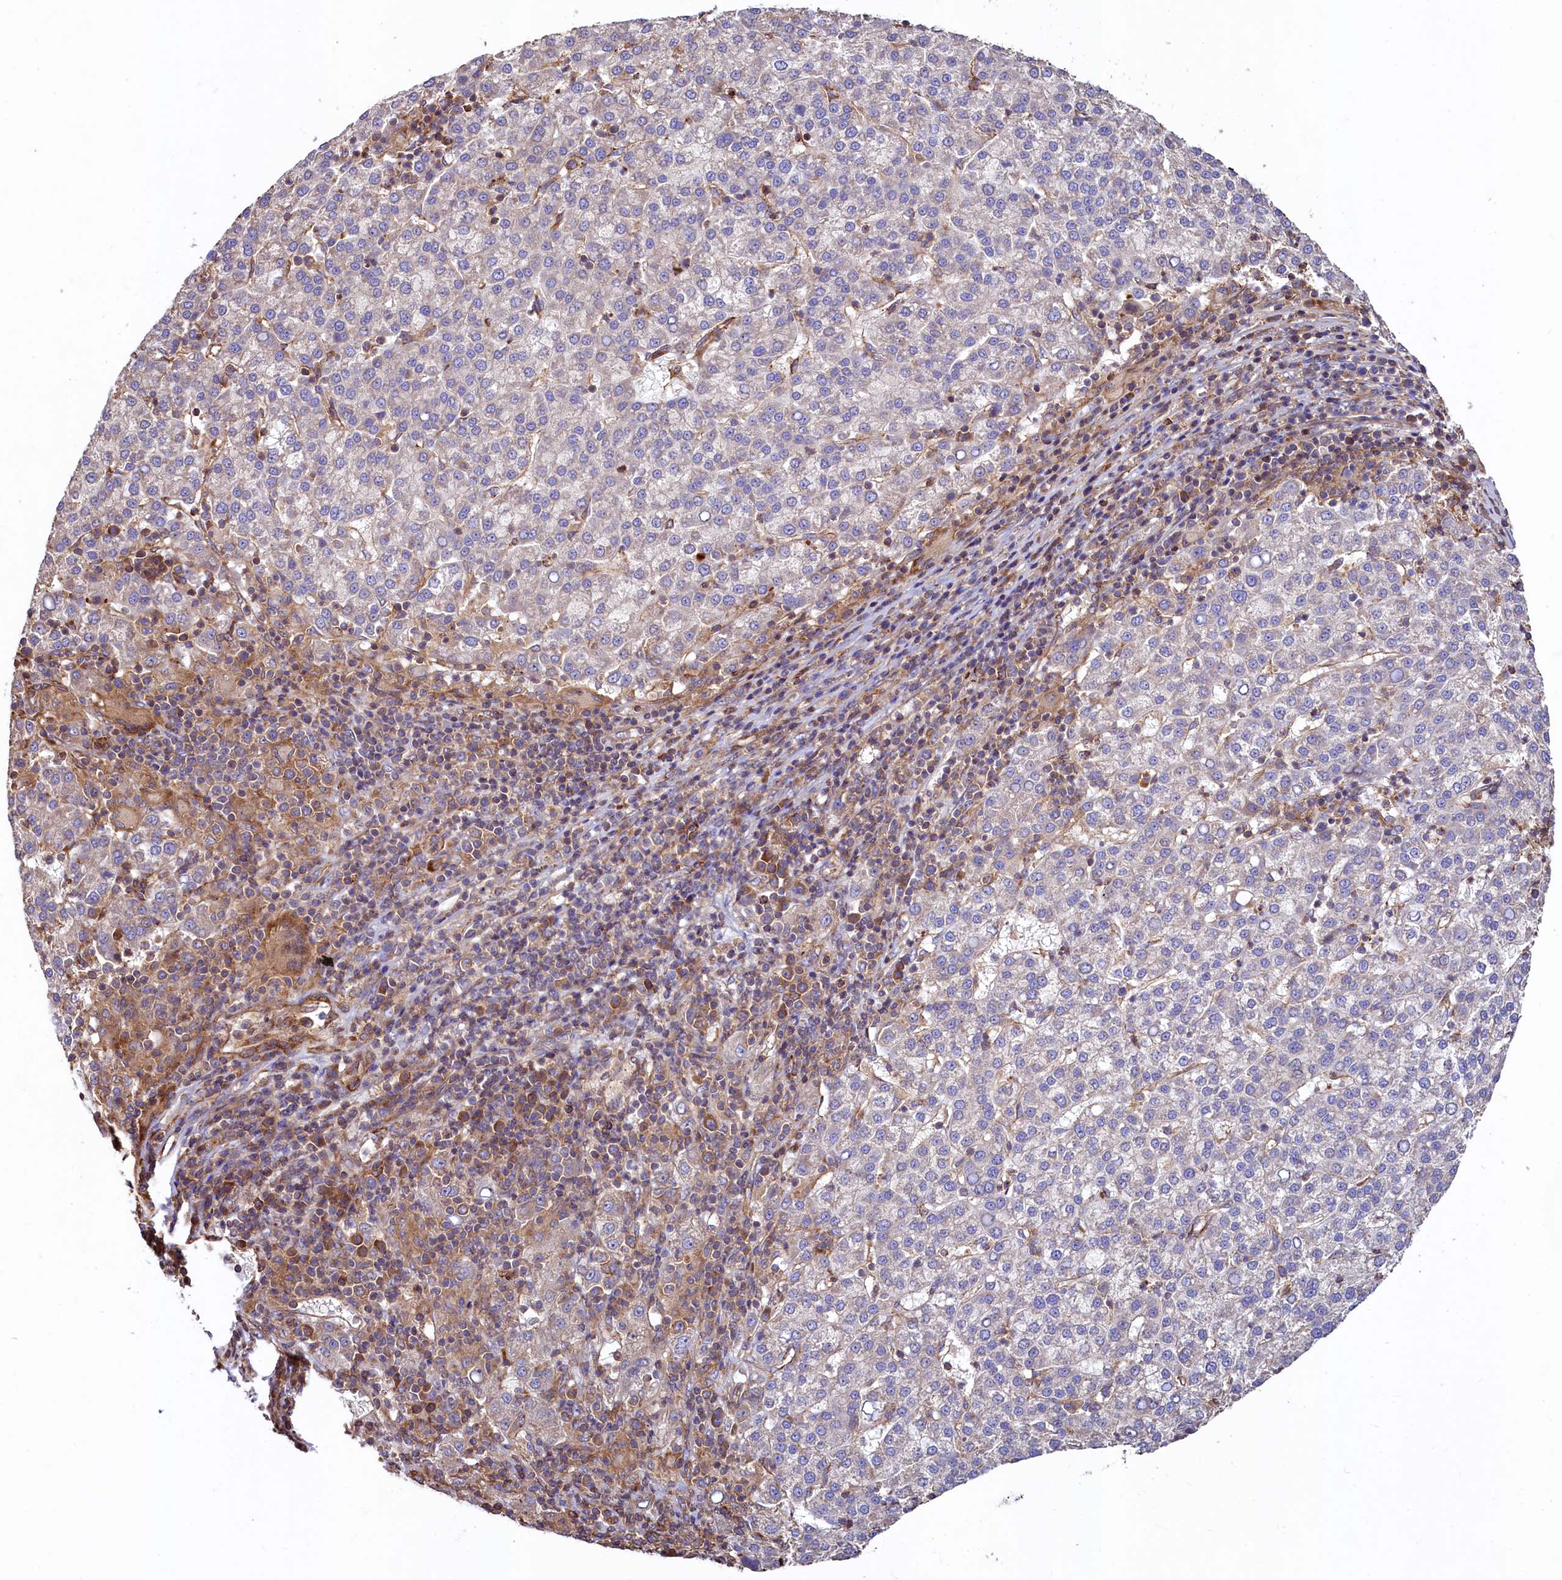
{"staining": {"intensity": "weak", "quantity": "<25%", "location": "cytoplasmic/membranous"}, "tissue": "liver cancer", "cell_type": "Tumor cells", "image_type": "cancer", "snomed": [{"axis": "morphology", "description": "Carcinoma, Hepatocellular, NOS"}, {"axis": "topography", "description": "Liver"}], "caption": "High power microscopy histopathology image of an immunohistochemistry (IHC) photomicrograph of liver hepatocellular carcinoma, revealing no significant expression in tumor cells.", "gene": "KLHDC4", "patient": {"sex": "female", "age": 58}}